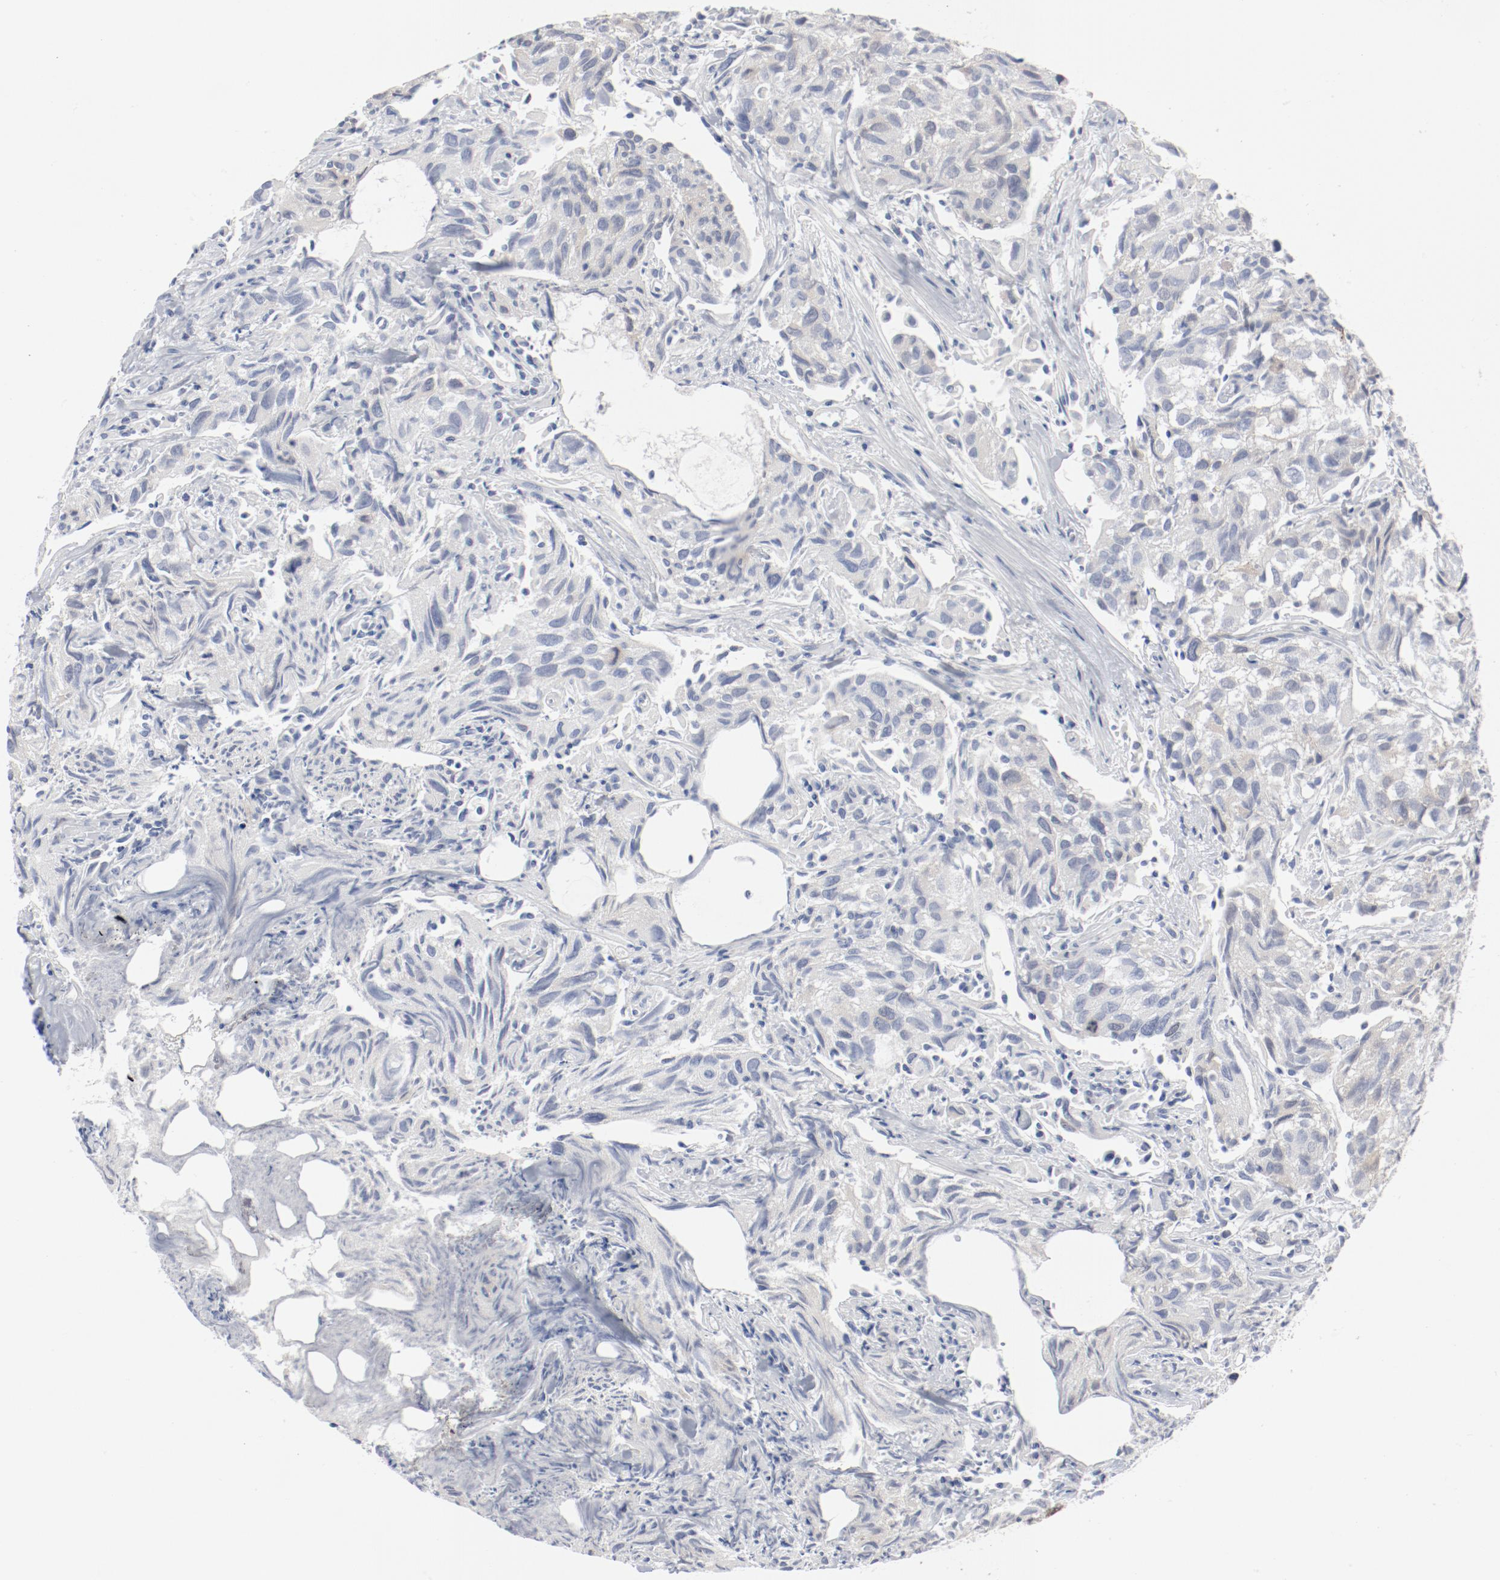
{"staining": {"intensity": "moderate", "quantity": "25%-75%", "location": "cytoplasmic/membranous,nuclear"}, "tissue": "urothelial cancer", "cell_type": "Tumor cells", "image_type": "cancer", "snomed": [{"axis": "morphology", "description": "Urothelial carcinoma, High grade"}, {"axis": "topography", "description": "Urinary bladder"}], "caption": "Human urothelial cancer stained with a brown dye demonstrates moderate cytoplasmic/membranous and nuclear positive expression in about 25%-75% of tumor cells.", "gene": "CDK1", "patient": {"sex": "female", "age": 75}}